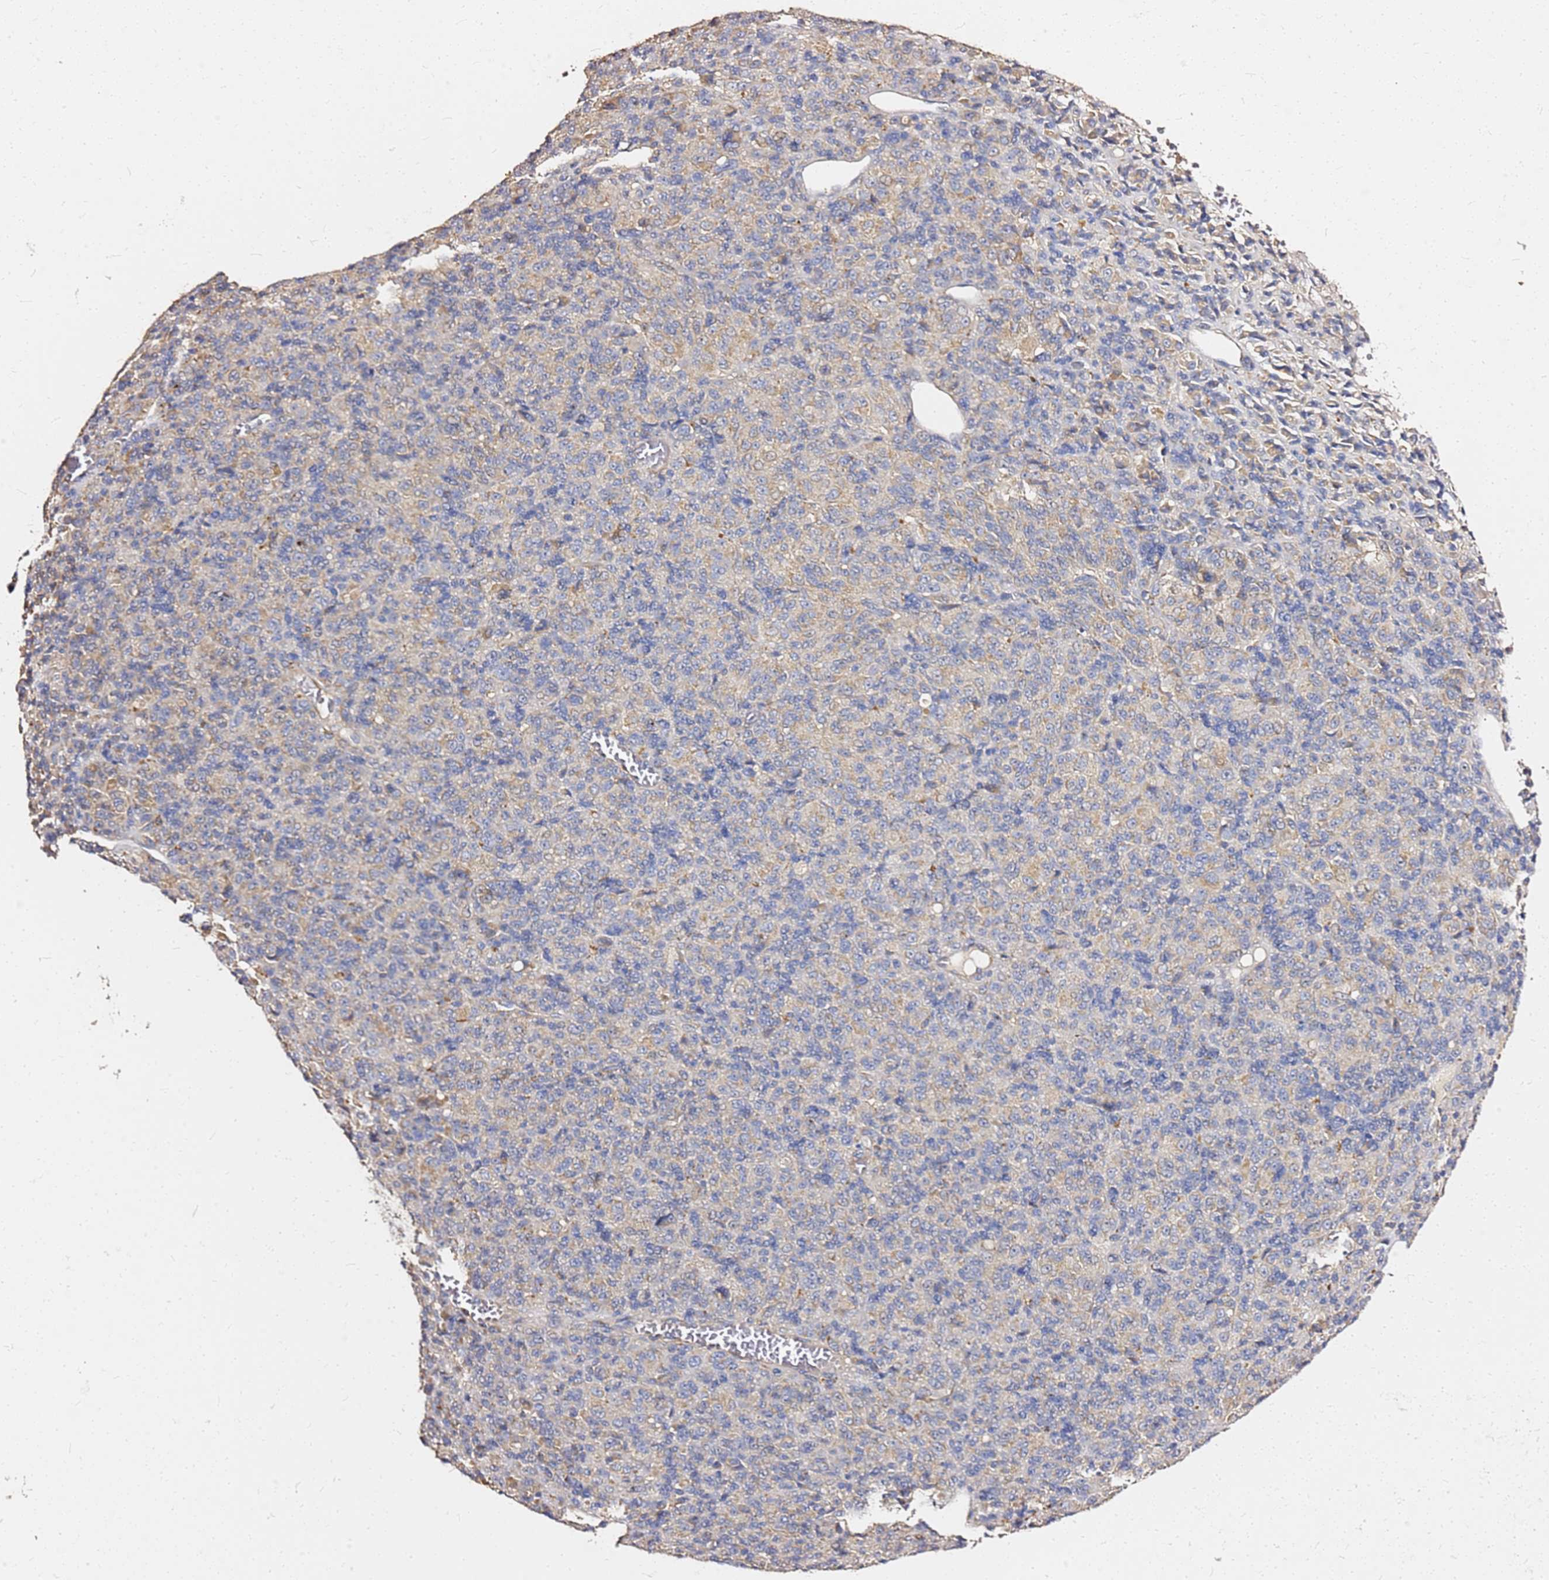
{"staining": {"intensity": "weak", "quantity": "<25%", "location": "cytoplasmic/membranous"}, "tissue": "melanoma", "cell_type": "Tumor cells", "image_type": "cancer", "snomed": [{"axis": "morphology", "description": "Malignant melanoma, Metastatic site"}, {"axis": "topography", "description": "Brain"}], "caption": "This is a image of immunohistochemistry (IHC) staining of melanoma, which shows no expression in tumor cells.", "gene": "EXD3", "patient": {"sex": "female", "age": 56}}